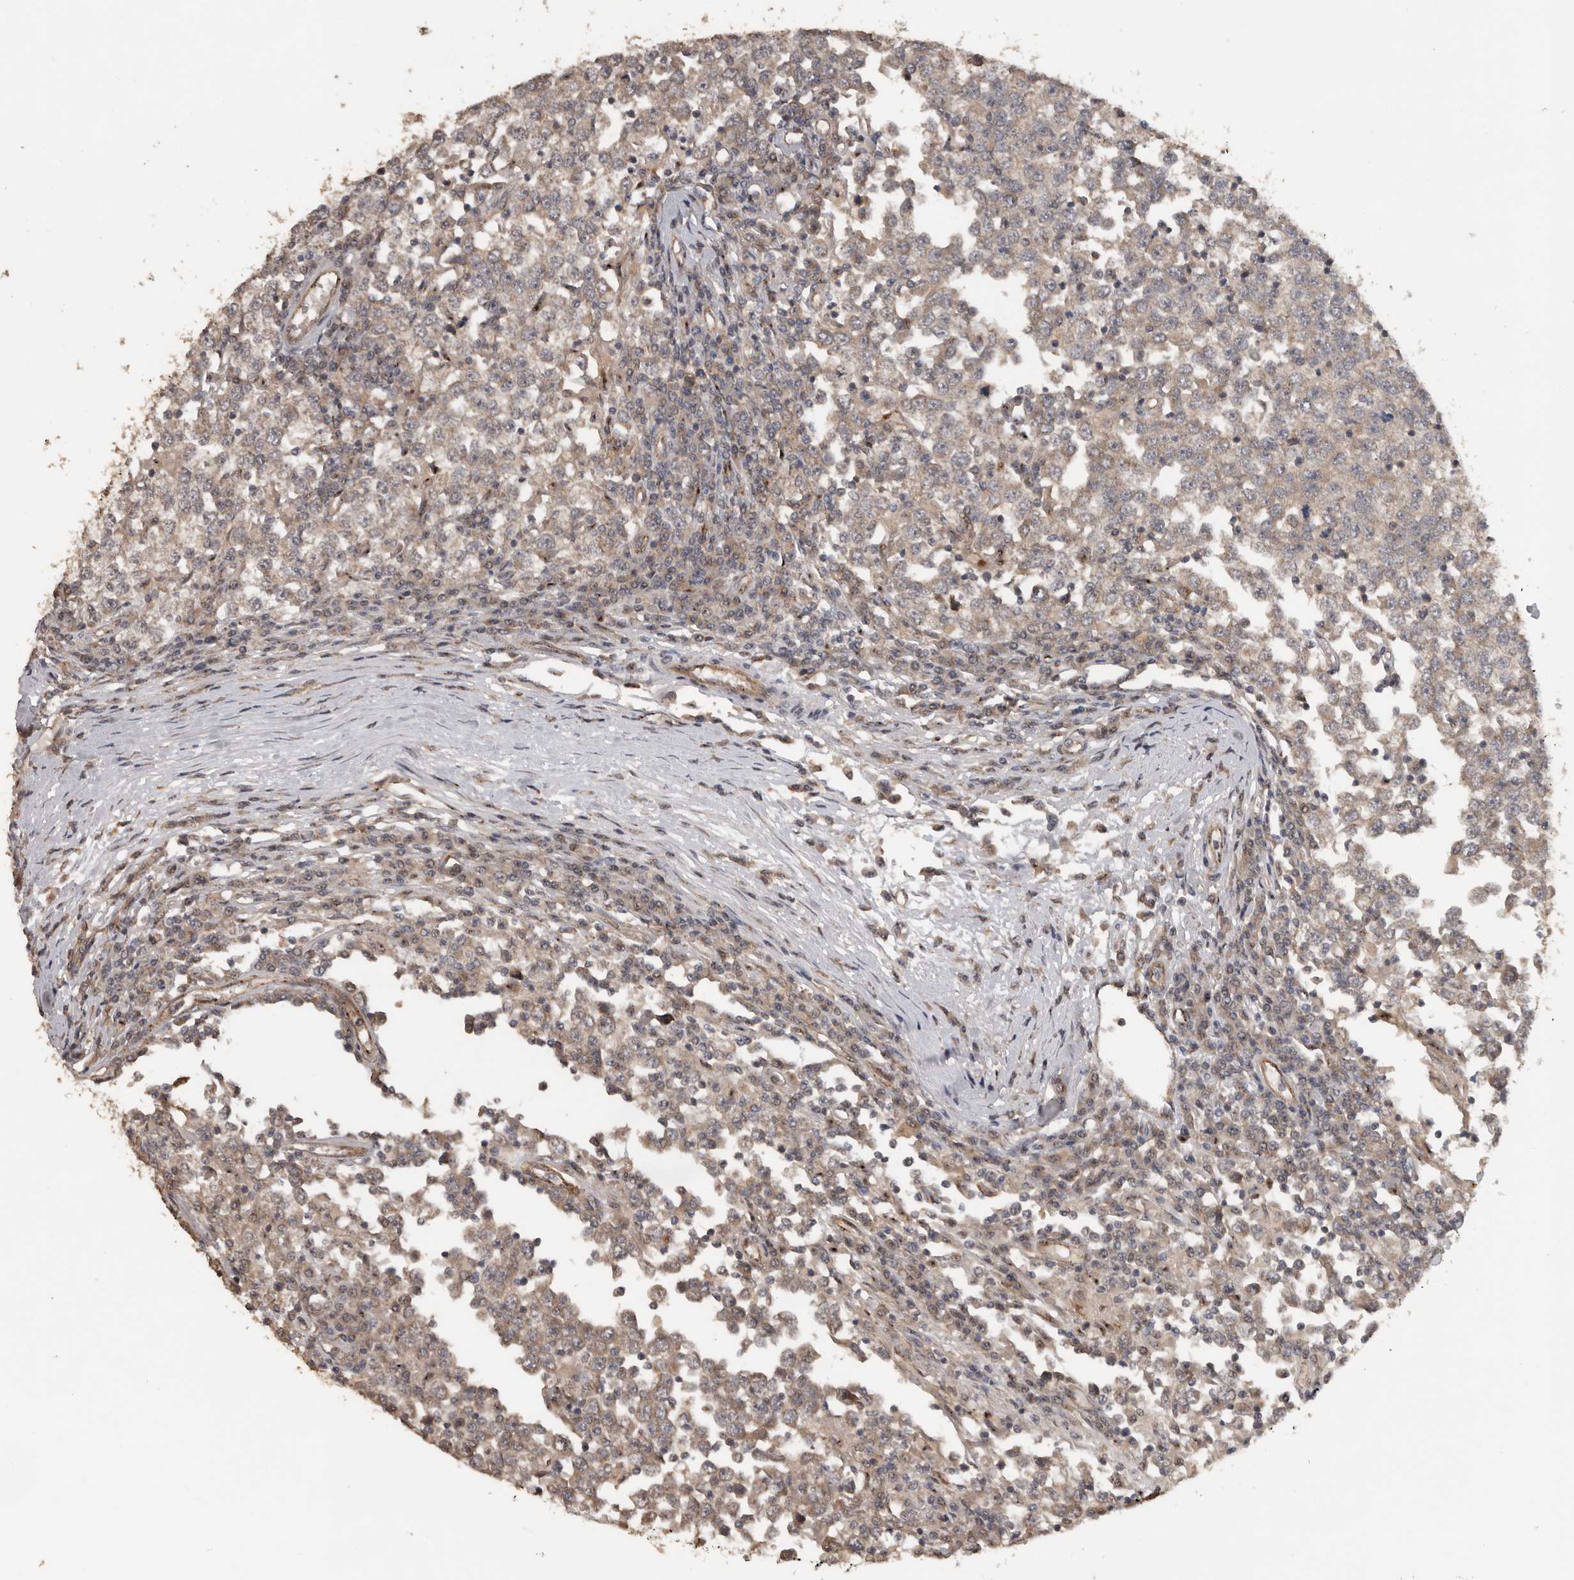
{"staining": {"intensity": "weak", "quantity": ">75%", "location": "cytoplasmic/membranous"}, "tissue": "testis cancer", "cell_type": "Tumor cells", "image_type": "cancer", "snomed": [{"axis": "morphology", "description": "Seminoma, NOS"}, {"axis": "topography", "description": "Testis"}], "caption": "DAB immunohistochemical staining of human seminoma (testis) reveals weak cytoplasmic/membranous protein expression in about >75% of tumor cells.", "gene": "CEP350", "patient": {"sex": "male", "age": 65}}